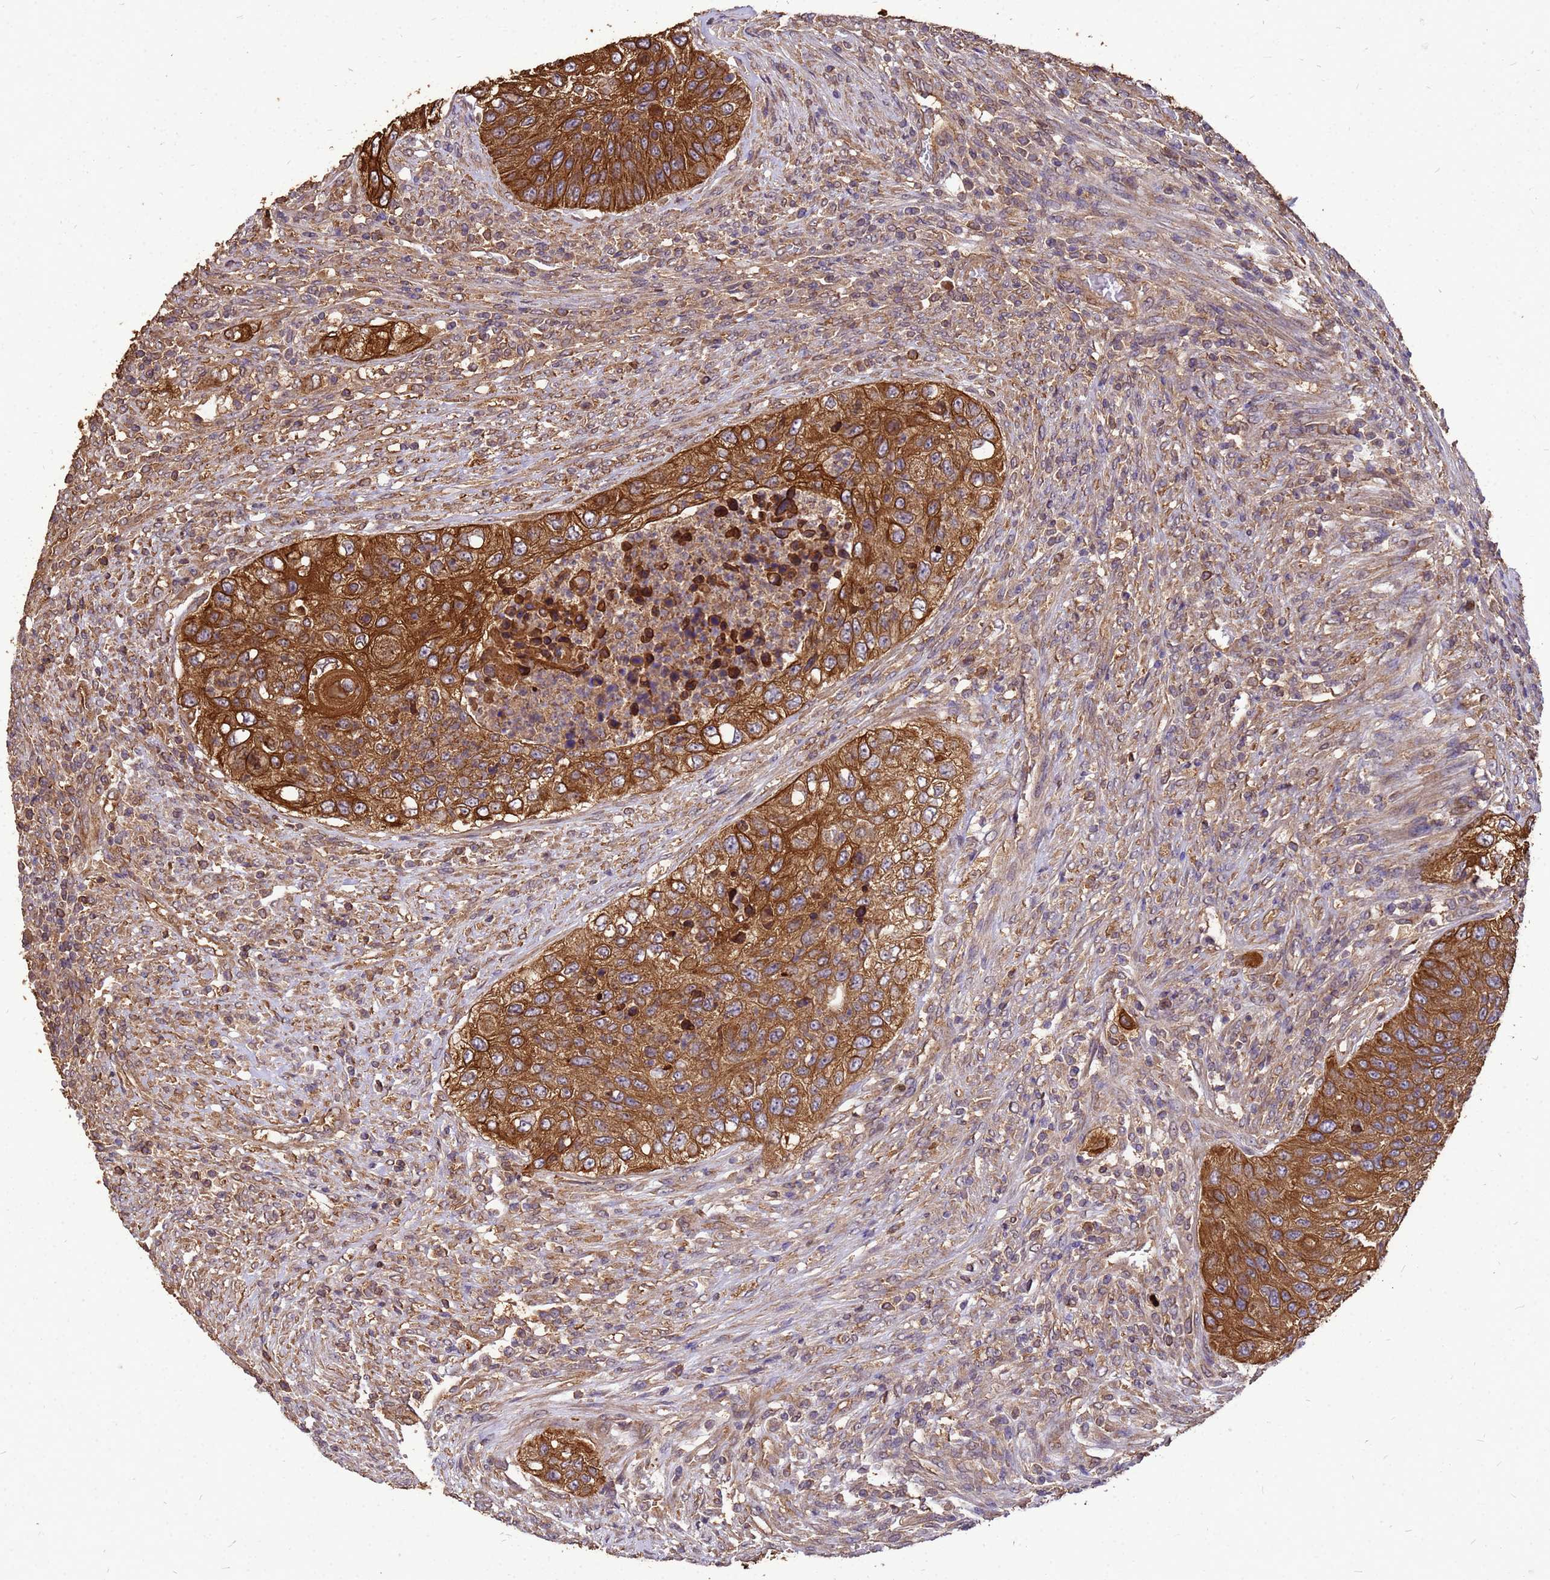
{"staining": {"intensity": "moderate", "quantity": ">75%", "location": "cytoplasmic/membranous"}, "tissue": "urothelial cancer", "cell_type": "Tumor cells", "image_type": "cancer", "snomed": [{"axis": "morphology", "description": "Urothelial carcinoma, High grade"}, {"axis": "topography", "description": "Urinary bladder"}], "caption": "This is a micrograph of IHC staining of high-grade urothelial carcinoma, which shows moderate staining in the cytoplasmic/membranous of tumor cells.", "gene": "ZNF618", "patient": {"sex": "female", "age": 60}}